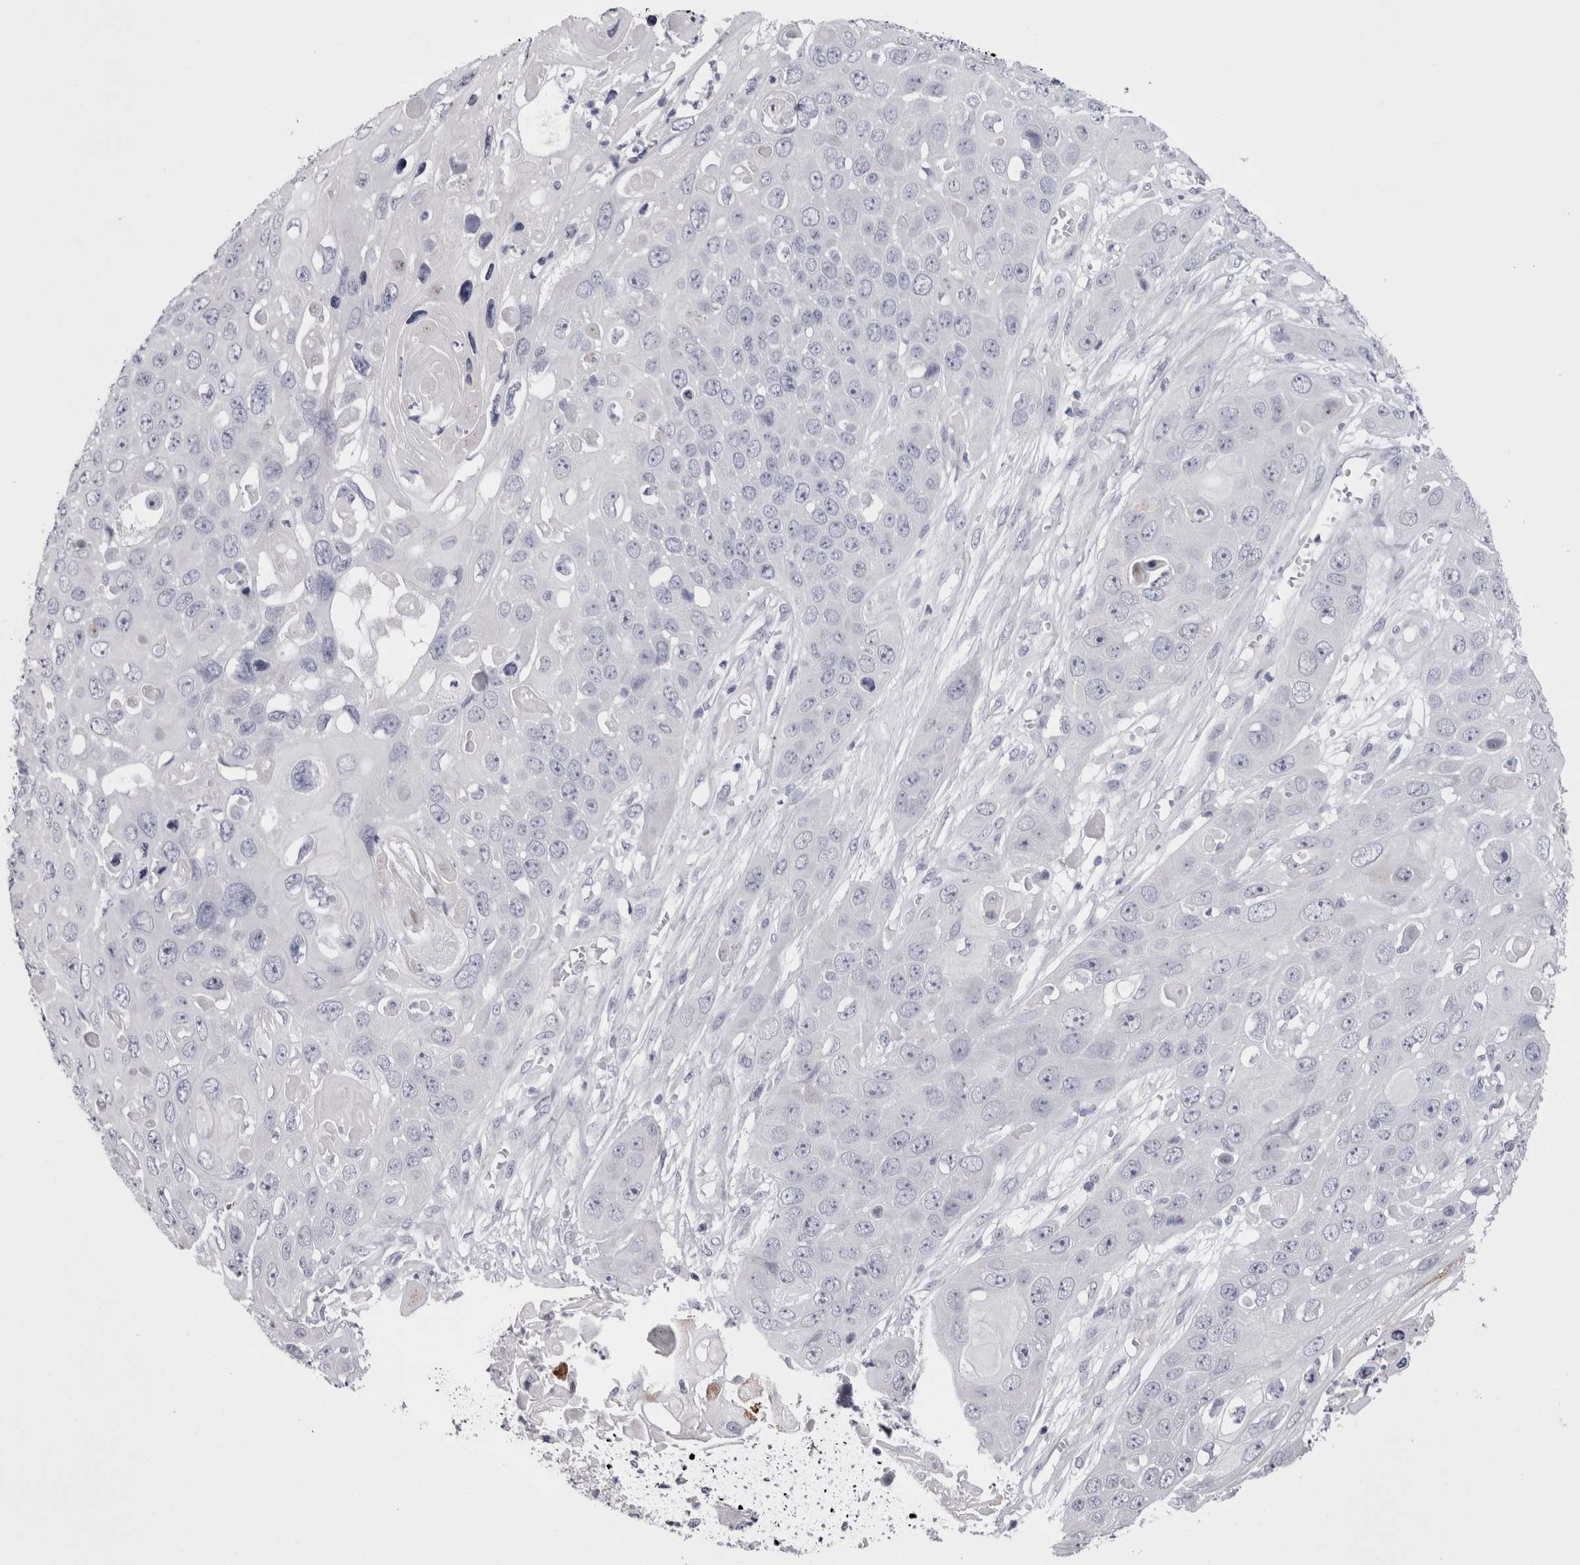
{"staining": {"intensity": "negative", "quantity": "none", "location": "none"}, "tissue": "skin cancer", "cell_type": "Tumor cells", "image_type": "cancer", "snomed": [{"axis": "morphology", "description": "Squamous cell carcinoma, NOS"}, {"axis": "topography", "description": "Skin"}], "caption": "Immunohistochemistry histopathology image of neoplastic tissue: human skin cancer (squamous cell carcinoma) stained with DAB exhibits no significant protein positivity in tumor cells.", "gene": "PWP2", "patient": {"sex": "male", "age": 55}}